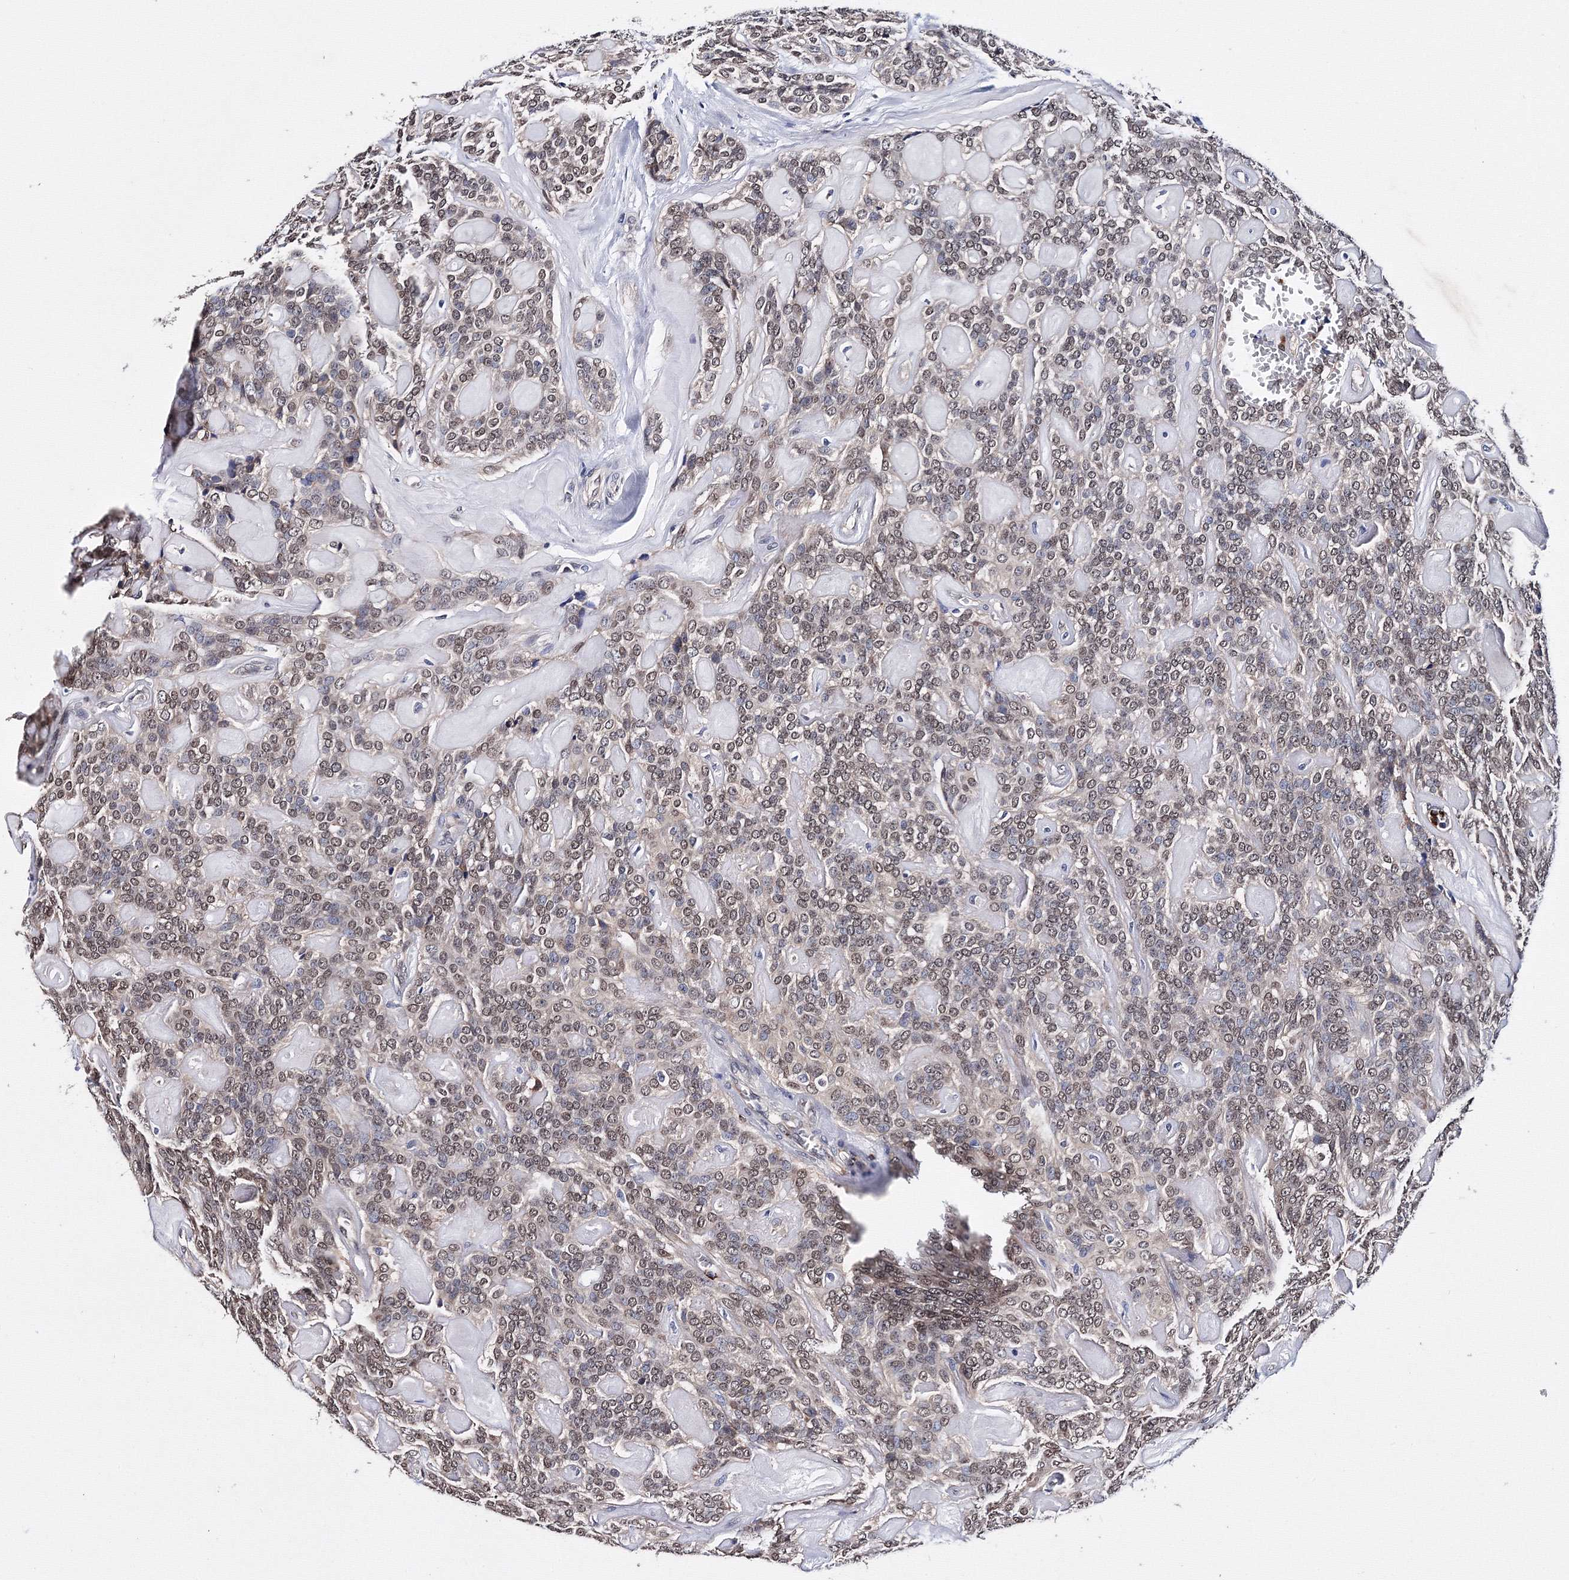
{"staining": {"intensity": "negative", "quantity": "none", "location": "none"}, "tissue": "head and neck cancer", "cell_type": "Tumor cells", "image_type": "cancer", "snomed": [{"axis": "morphology", "description": "Adenocarcinoma, NOS"}, {"axis": "topography", "description": "Head-Neck"}], "caption": "Micrograph shows no protein staining in tumor cells of head and neck cancer tissue.", "gene": "PHYKPL", "patient": {"sex": "male", "age": 66}}